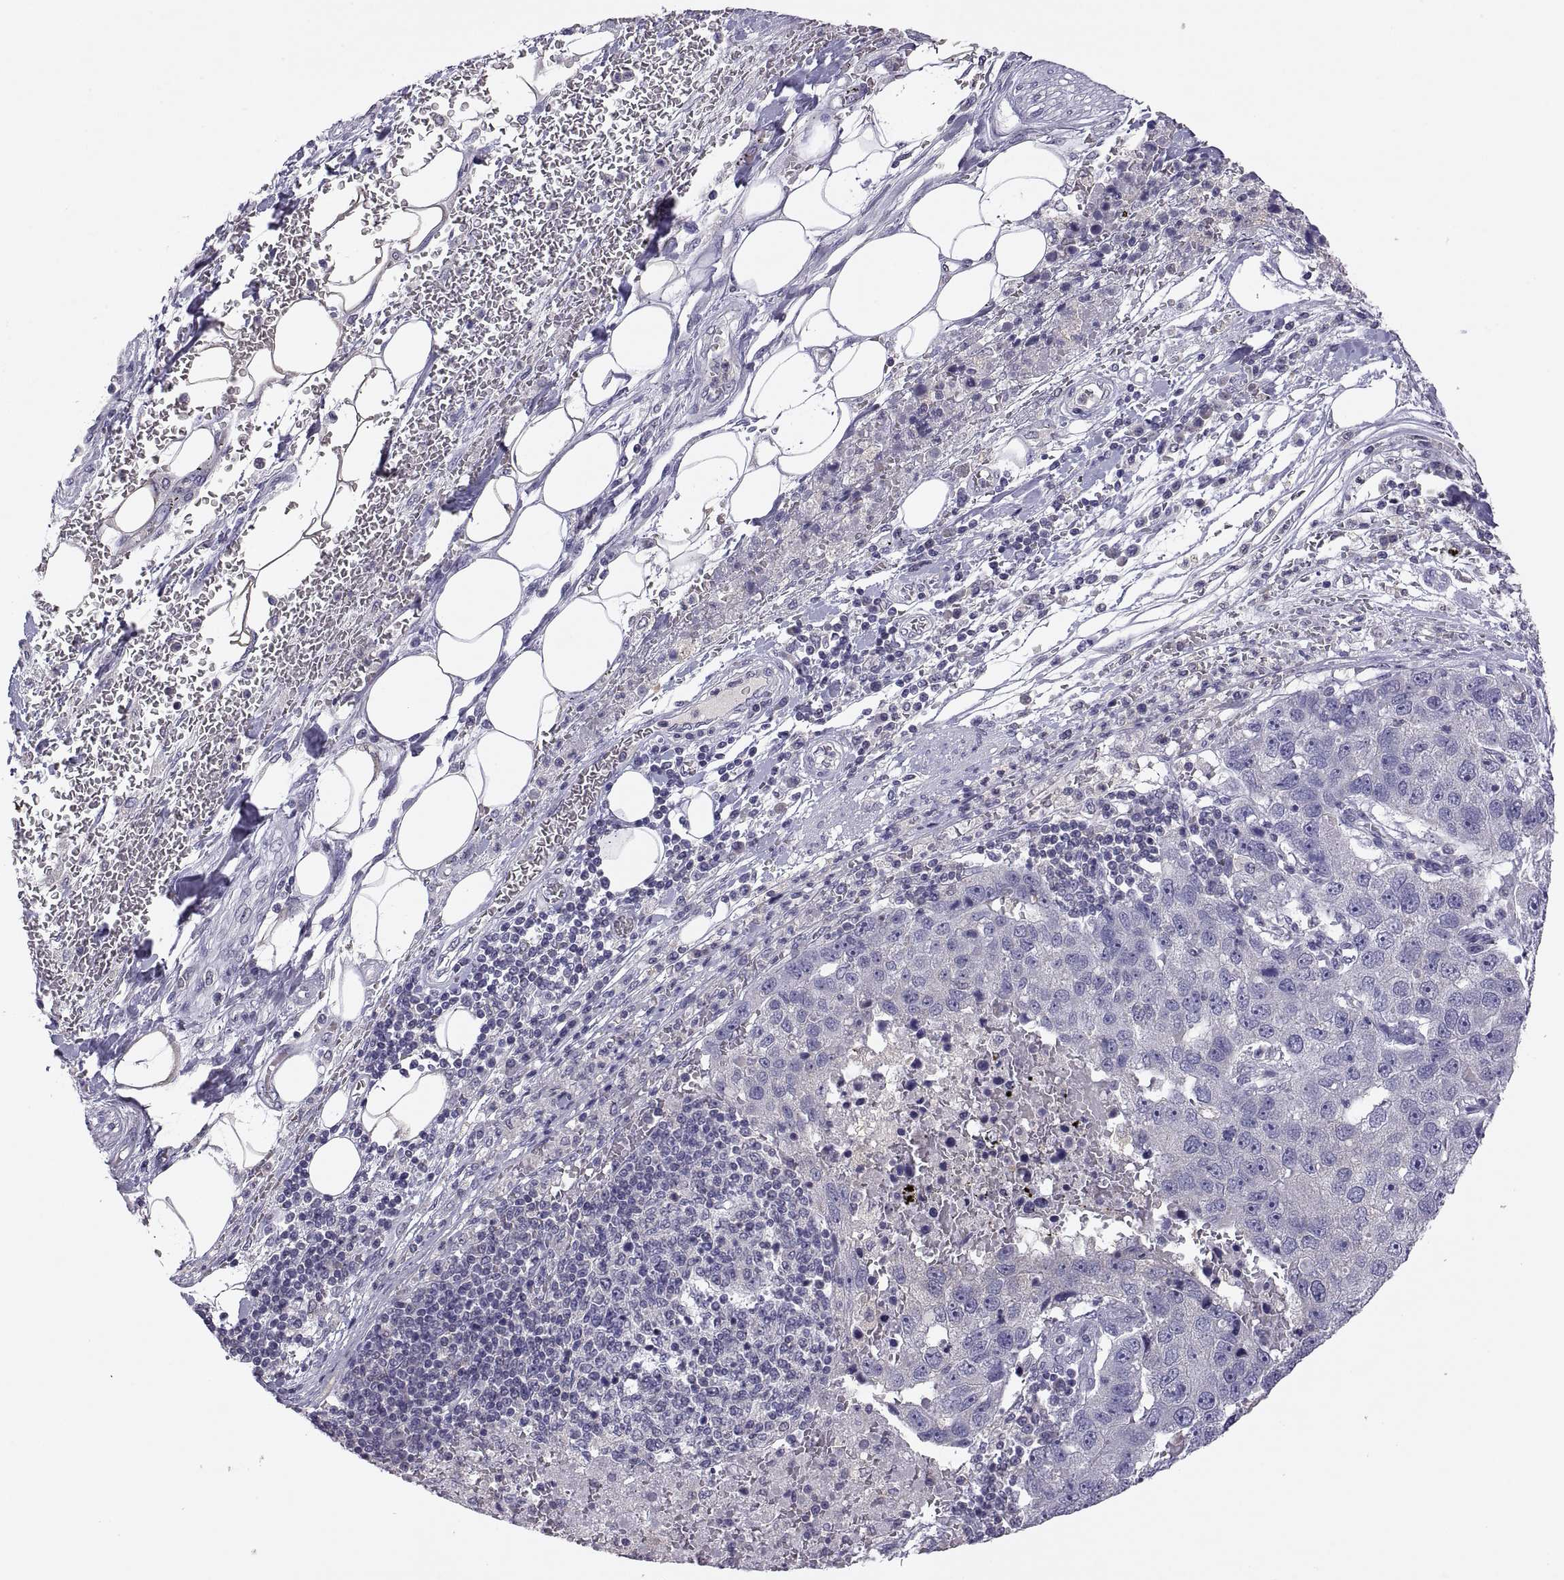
{"staining": {"intensity": "negative", "quantity": "none", "location": "none"}, "tissue": "pancreatic cancer", "cell_type": "Tumor cells", "image_type": "cancer", "snomed": [{"axis": "morphology", "description": "Adenocarcinoma, NOS"}, {"axis": "topography", "description": "Pancreas"}], "caption": "Immunohistochemistry (IHC) micrograph of human pancreatic adenocarcinoma stained for a protein (brown), which demonstrates no staining in tumor cells. The staining was performed using DAB (3,3'-diaminobenzidine) to visualize the protein expression in brown, while the nuclei were stained in blue with hematoxylin (Magnification: 20x).", "gene": "FGF9", "patient": {"sex": "female", "age": 61}}